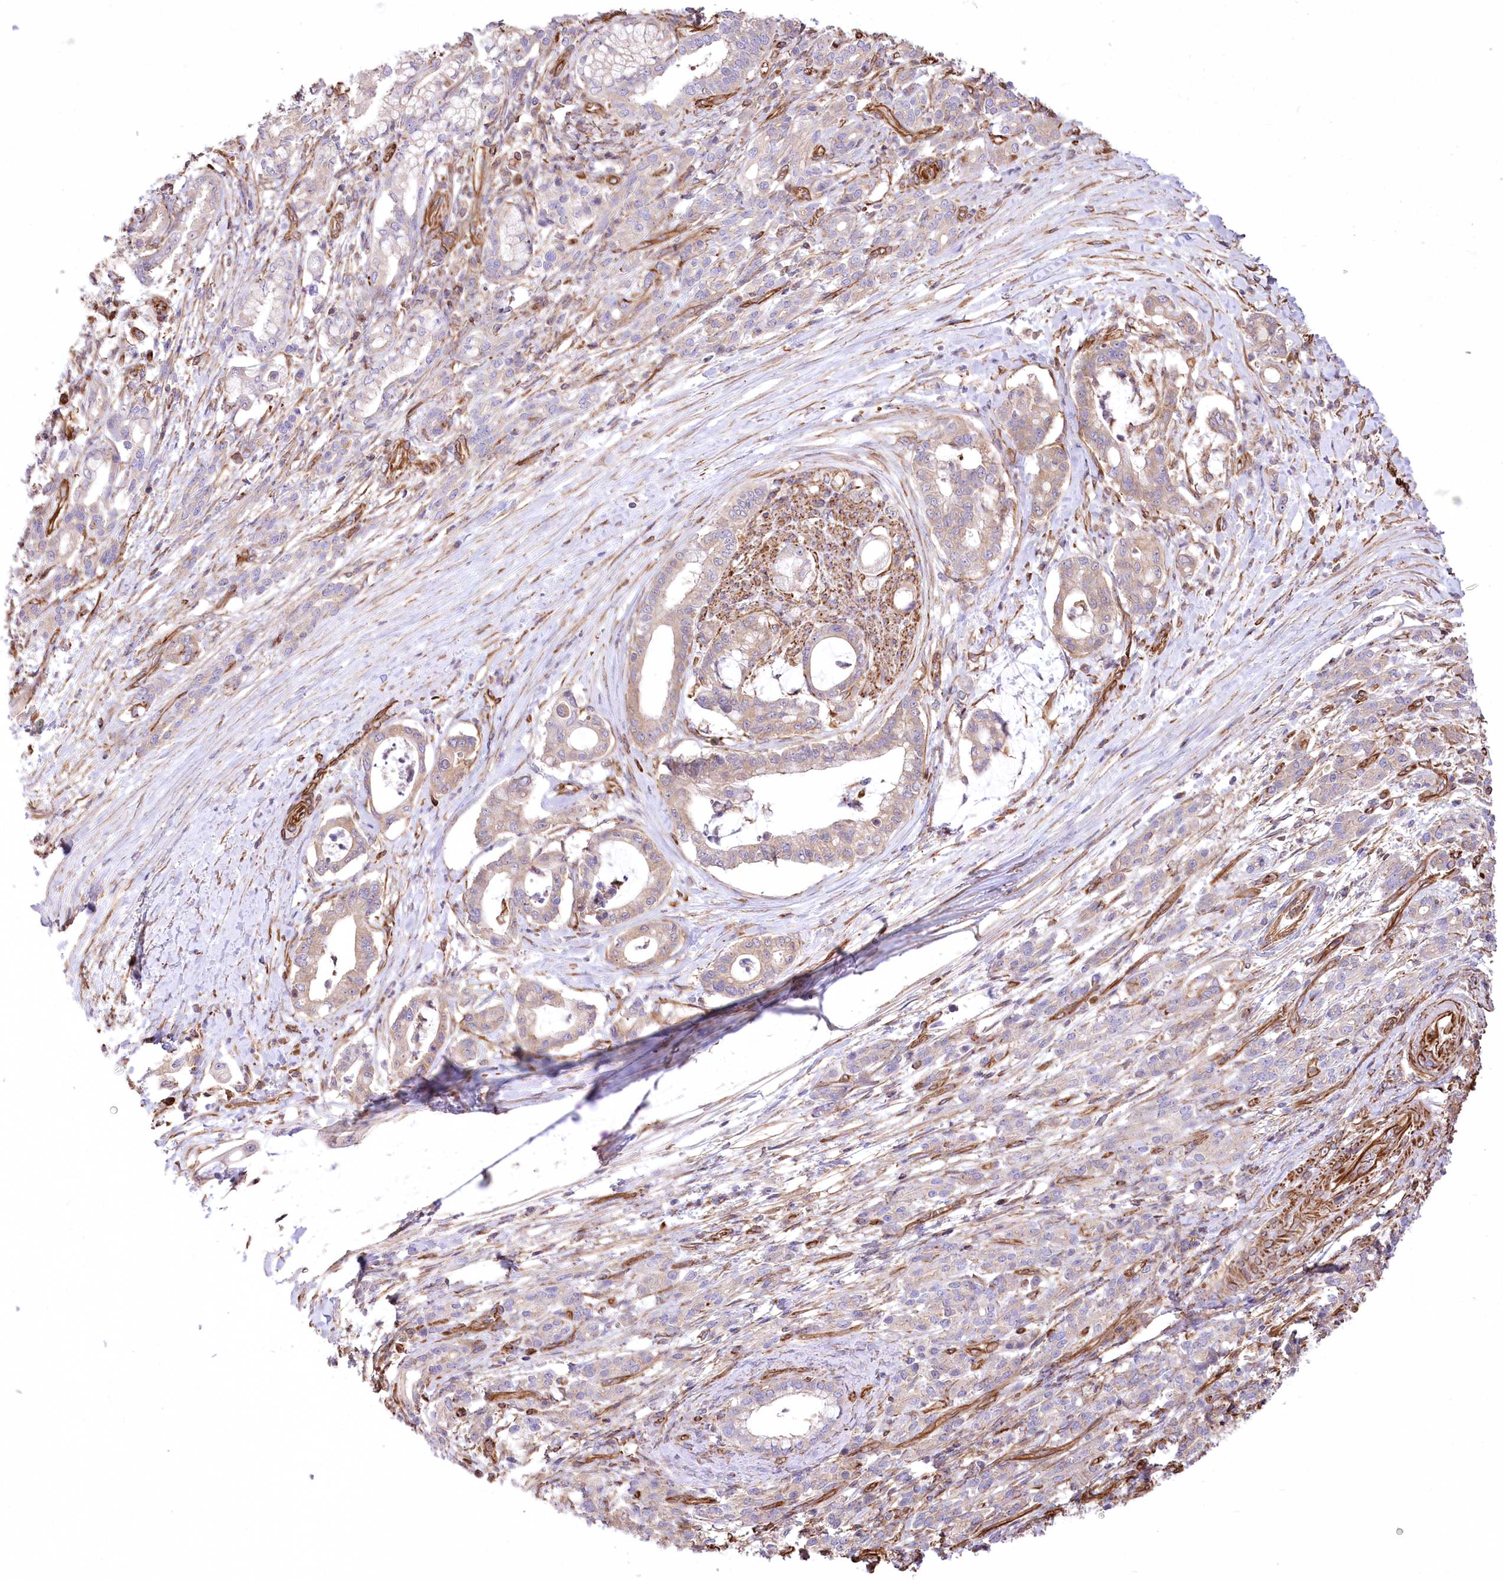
{"staining": {"intensity": "weak", "quantity": "25%-75%", "location": "cytoplasmic/membranous"}, "tissue": "pancreatic cancer", "cell_type": "Tumor cells", "image_type": "cancer", "snomed": [{"axis": "morphology", "description": "Adenocarcinoma, NOS"}, {"axis": "topography", "description": "Pancreas"}], "caption": "Immunohistochemistry of pancreatic adenocarcinoma demonstrates low levels of weak cytoplasmic/membranous staining in about 25%-75% of tumor cells.", "gene": "TTC1", "patient": {"sex": "female", "age": 55}}